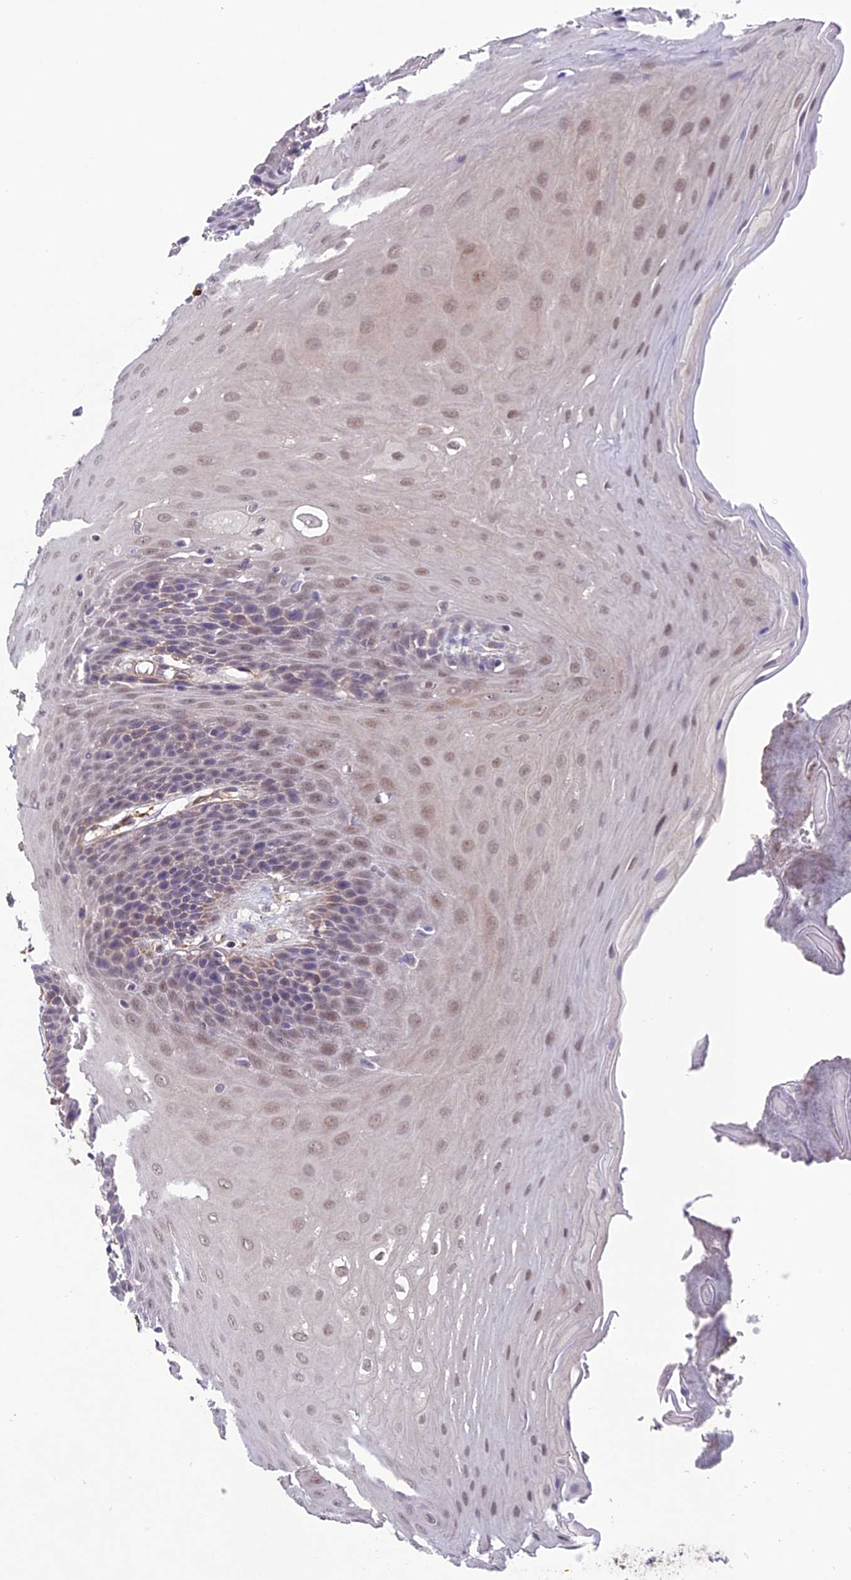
{"staining": {"intensity": "weak", "quantity": "25%-75%", "location": "nuclear"}, "tissue": "oral mucosa", "cell_type": "Squamous epithelial cells", "image_type": "normal", "snomed": [{"axis": "morphology", "description": "Normal tissue, NOS"}, {"axis": "morphology", "description": "Squamous cell carcinoma, NOS"}, {"axis": "topography", "description": "Skeletal muscle"}, {"axis": "topography", "description": "Oral tissue"}, {"axis": "topography", "description": "Salivary gland"}, {"axis": "topography", "description": "Head-Neck"}], "caption": "IHC histopathology image of benign oral mucosa: human oral mucosa stained using immunohistochemistry (IHC) displays low levels of weak protein expression localized specifically in the nuclear of squamous epithelial cells, appearing as a nuclear brown color.", "gene": "TNS1", "patient": {"sex": "male", "age": 54}}